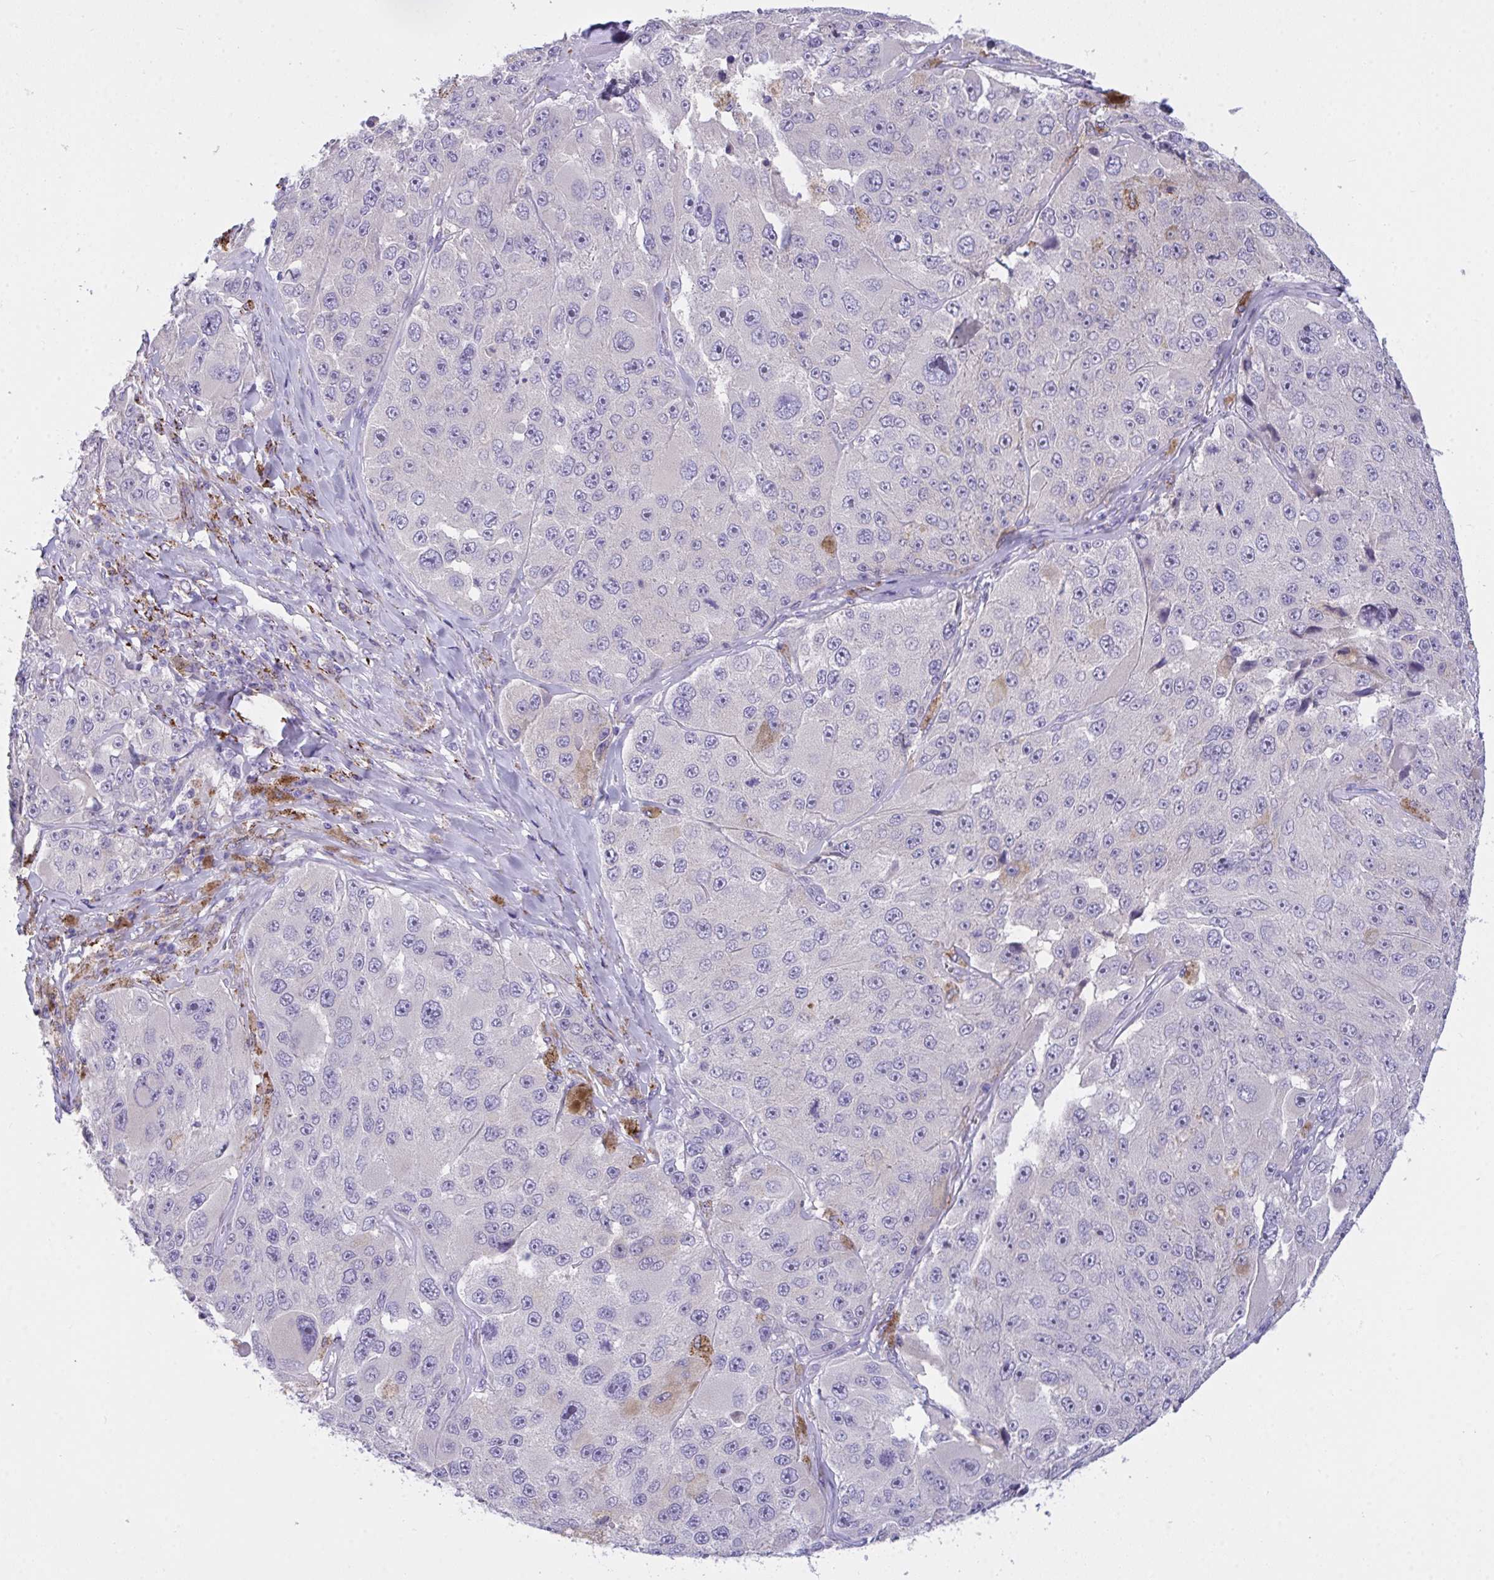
{"staining": {"intensity": "negative", "quantity": "none", "location": "none"}, "tissue": "melanoma", "cell_type": "Tumor cells", "image_type": "cancer", "snomed": [{"axis": "morphology", "description": "Malignant melanoma, Metastatic site"}, {"axis": "topography", "description": "Lymph node"}], "caption": "Immunohistochemistry photomicrograph of human melanoma stained for a protein (brown), which displays no positivity in tumor cells.", "gene": "SEMA6B", "patient": {"sex": "male", "age": 62}}